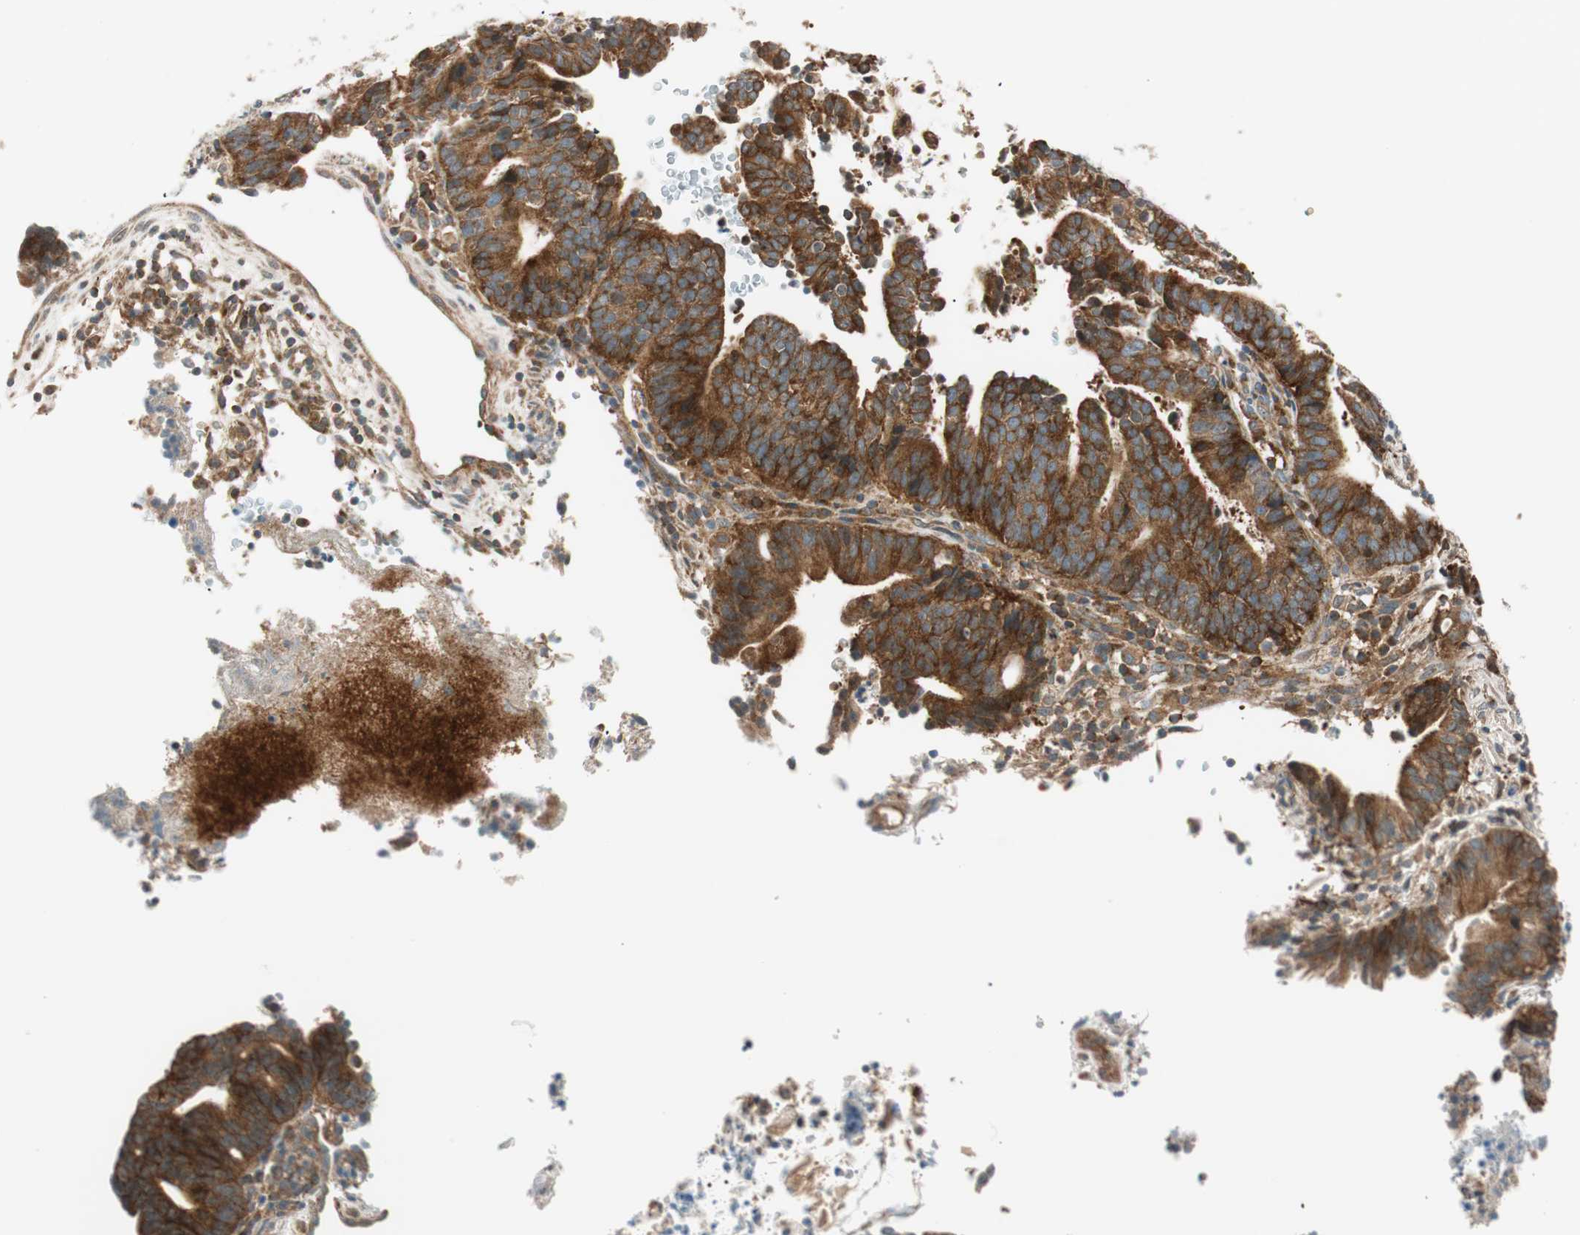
{"staining": {"intensity": "strong", "quantity": ">75%", "location": "cytoplasmic/membranous"}, "tissue": "endometrial cancer", "cell_type": "Tumor cells", "image_type": "cancer", "snomed": [{"axis": "morphology", "description": "Adenocarcinoma, NOS"}, {"axis": "topography", "description": "Uterus"}], "caption": "Protein expression by immunohistochemistry displays strong cytoplasmic/membranous positivity in about >75% of tumor cells in endometrial cancer. (DAB (3,3'-diaminobenzidine) IHC with brightfield microscopy, high magnification).", "gene": "ABI1", "patient": {"sex": "female", "age": 83}}